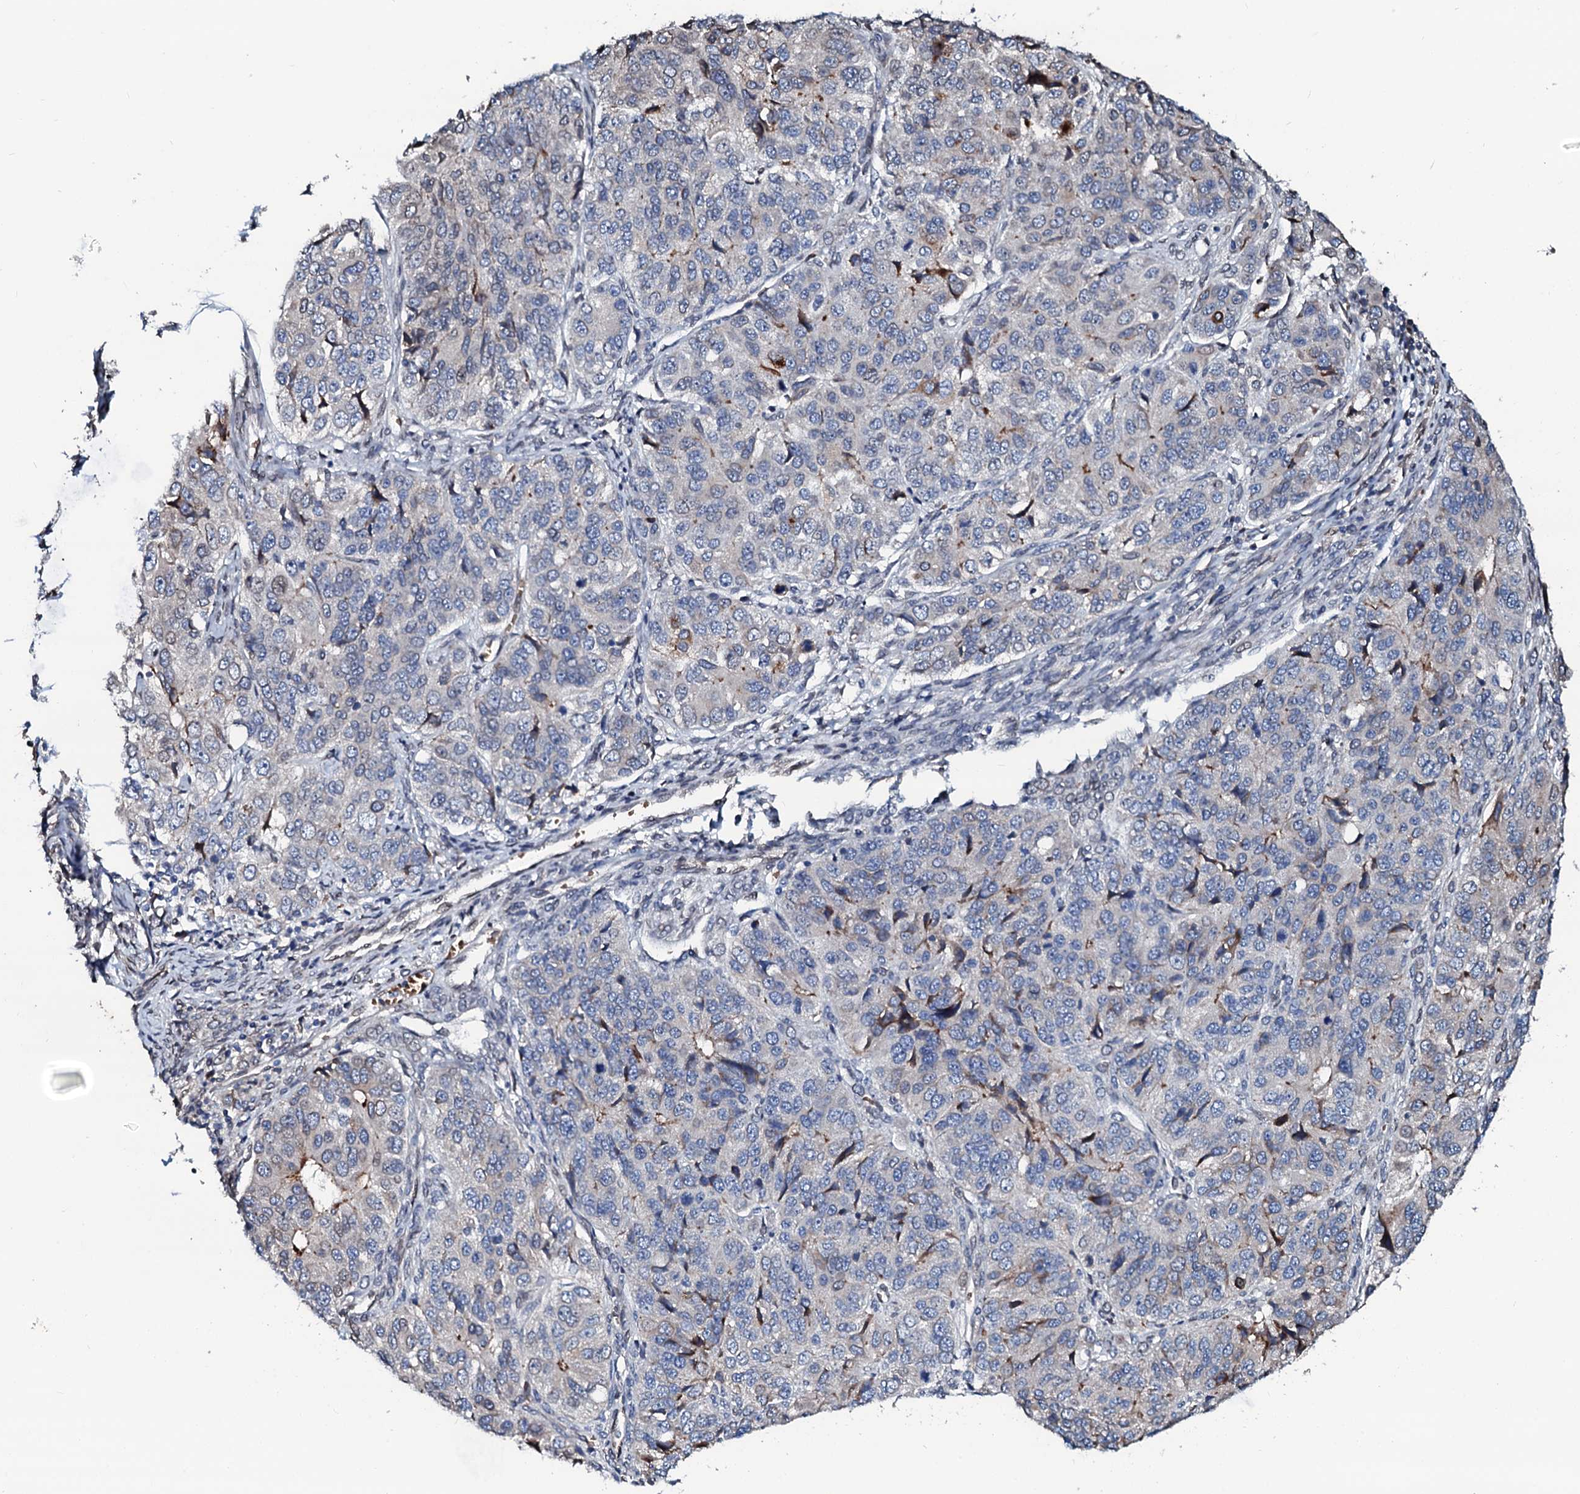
{"staining": {"intensity": "negative", "quantity": "none", "location": "none"}, "tissue": "ovarian cancer", "cell_type": "Tumor cells", "image_type": "cancer", "snomed": [{"axis": "morphology", "description": "Carcinoma, endometroid"}, {"axis": "topography", "description": "Ovary"}], "caption": "High magnification brightfield microscopy of ovarian endometroid carcinoma stained with DAB (brown) and counterstained with hematoxylin (blue): tumor cells show no significant positivity. (Immunohistochemistry (ihc), brightfield microscopy, high magnification).", "gene": "NRP2", "patient": {"sex": "female", "age": 51}}